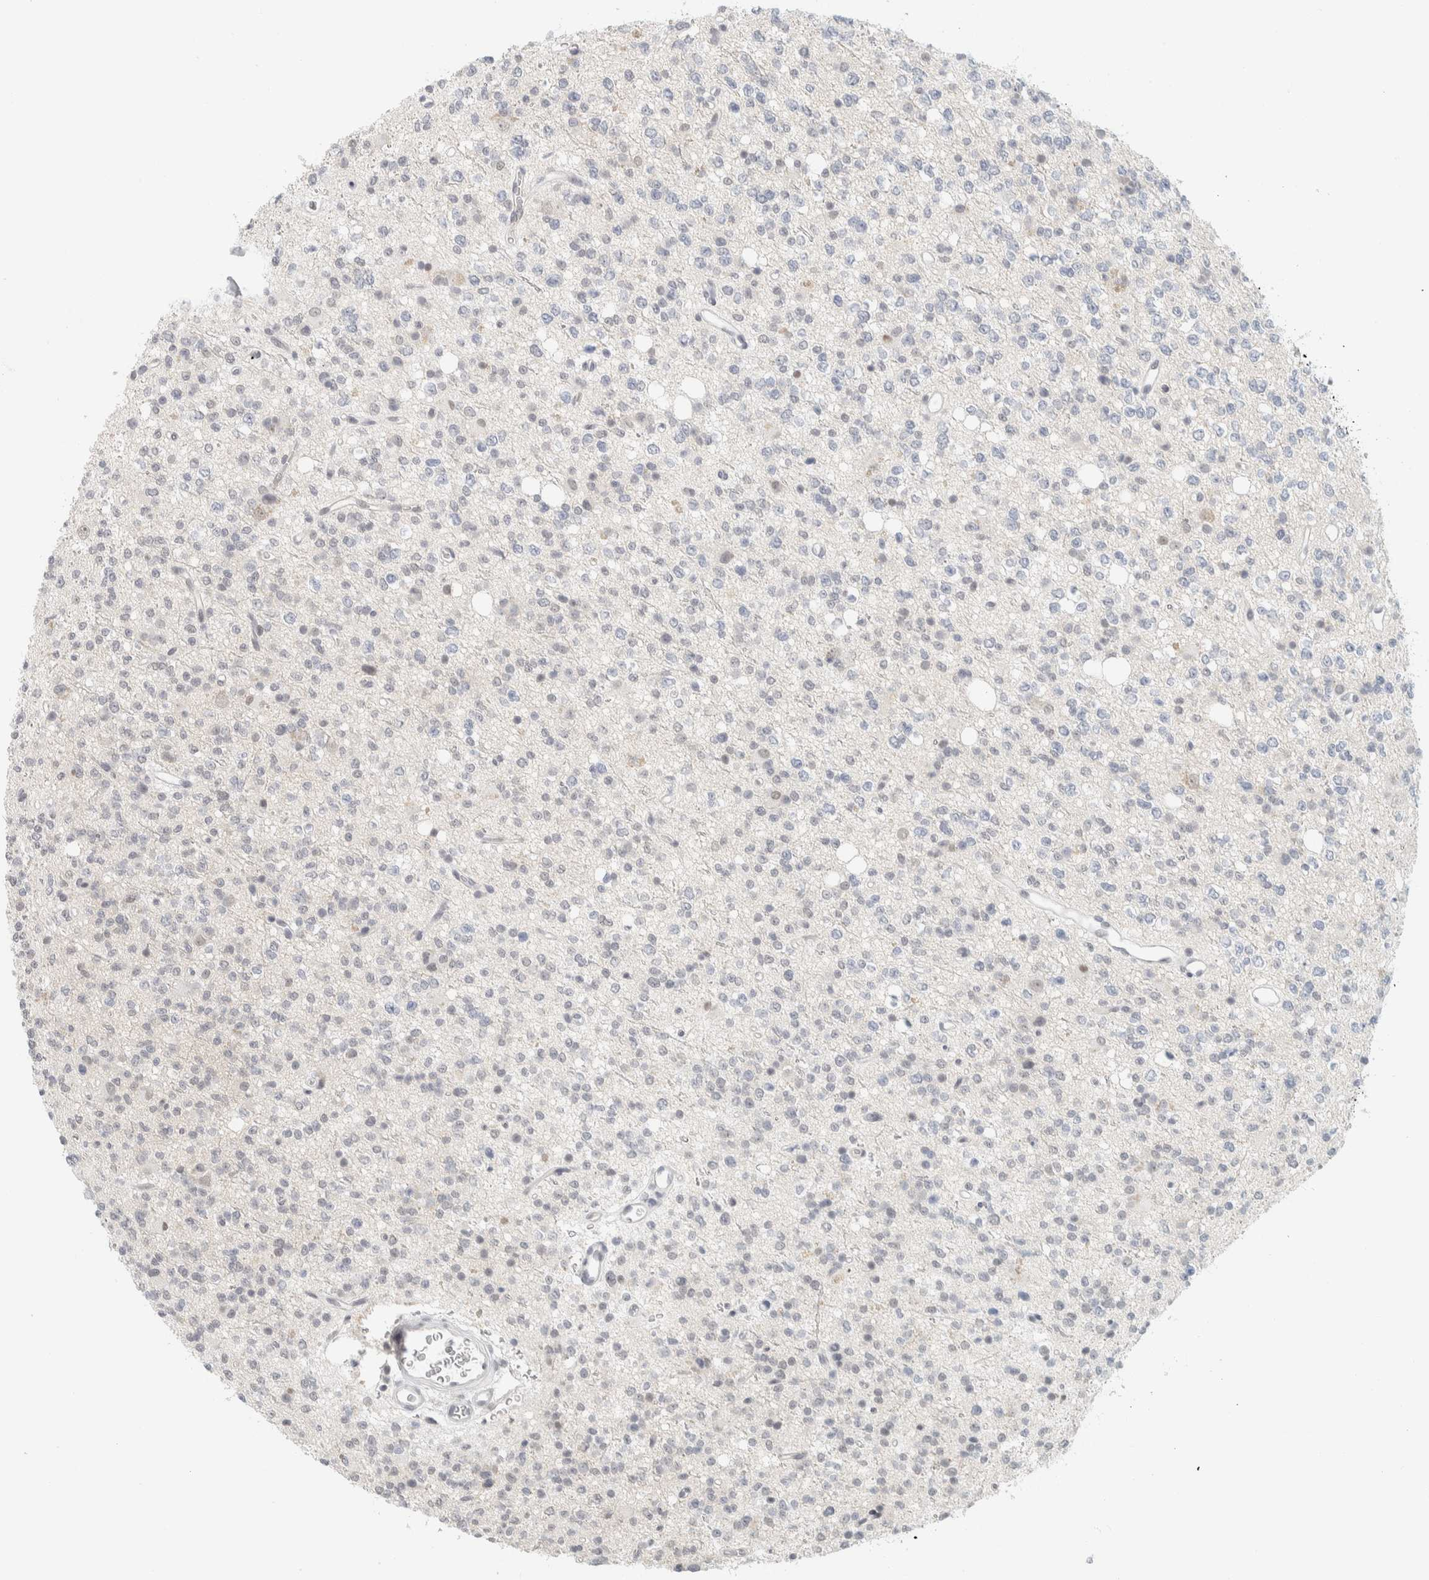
{"staining": {"intensity": "negative", "quantity": "none", "location": "none"}, "tissue": "glioma", "cell_type": "Tumor cells", "image_type": "cancer", "snomed": [{"axis": "morphology", "description": "Glioma, malignant, High grade"}, {"axis": "topography", "description": "Brain"}], "caption": "Tumor cells are negative for protein expression in human high-grade glioma (malignant).", "gene": "CDH17", "patient": {"sex": "female", "age": 62}}